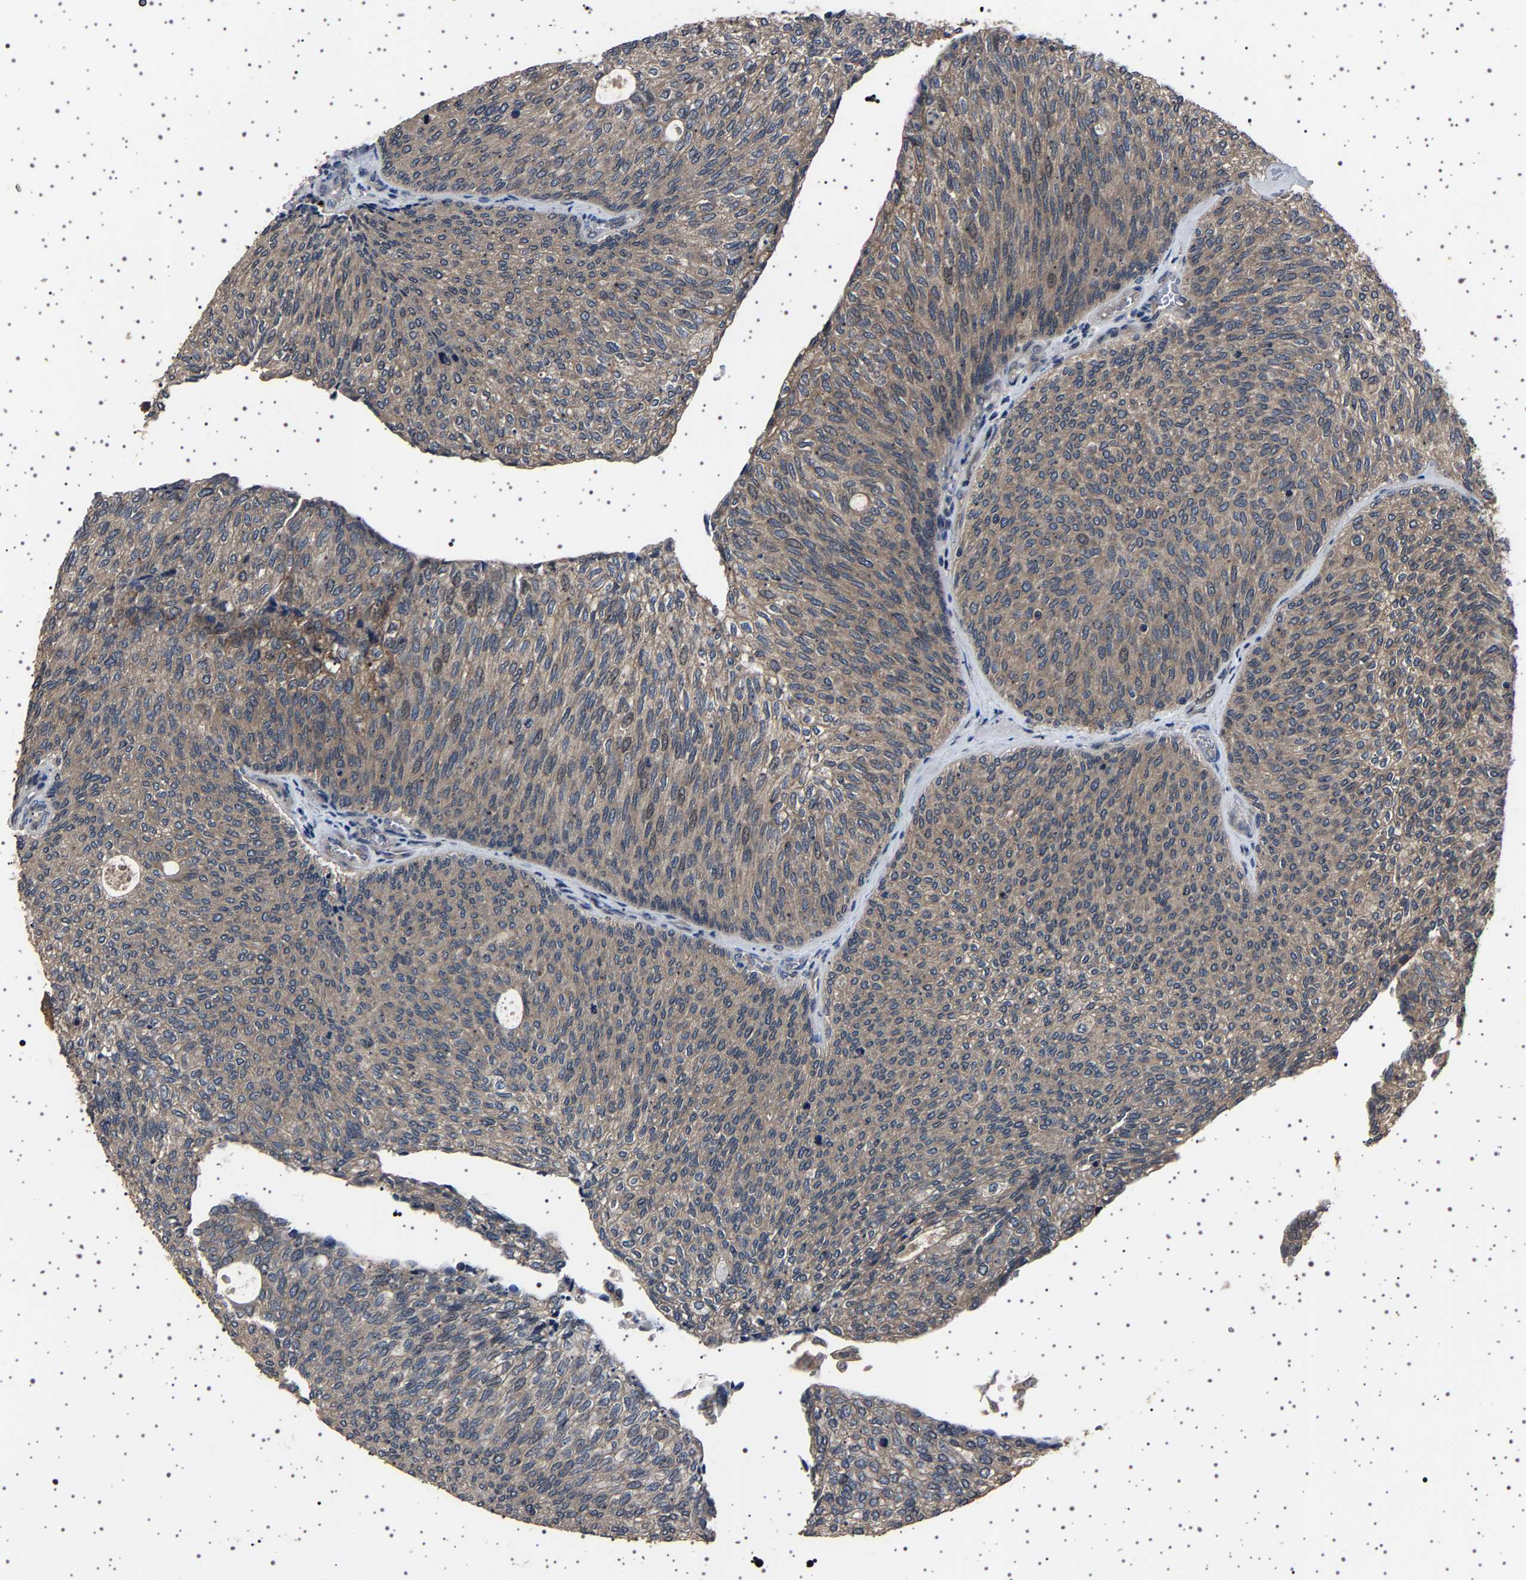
{"staining": {"intensity": "weak", "quantity": ">75%", "location": "cytoplasmic/membranous,nuclear"}, "tissue": "urothelial cancer", "cell_type": "Tumor cells", "image_type": "cancer", "snomed": [{"axis": "morphology", "description": "Urothelial carcinoma, Low grade"}, {"axis": "topography", "description": "Urinary bladder"}], "caption": "The immunohistochemical stain labels weak cytoplasmic/membranous and nuclear staining in tumor cells of urothelial carcinoma (low-grade) tissue.", "gene": "NCKAP1", "patient": {"sex": "female", "age": 79}}